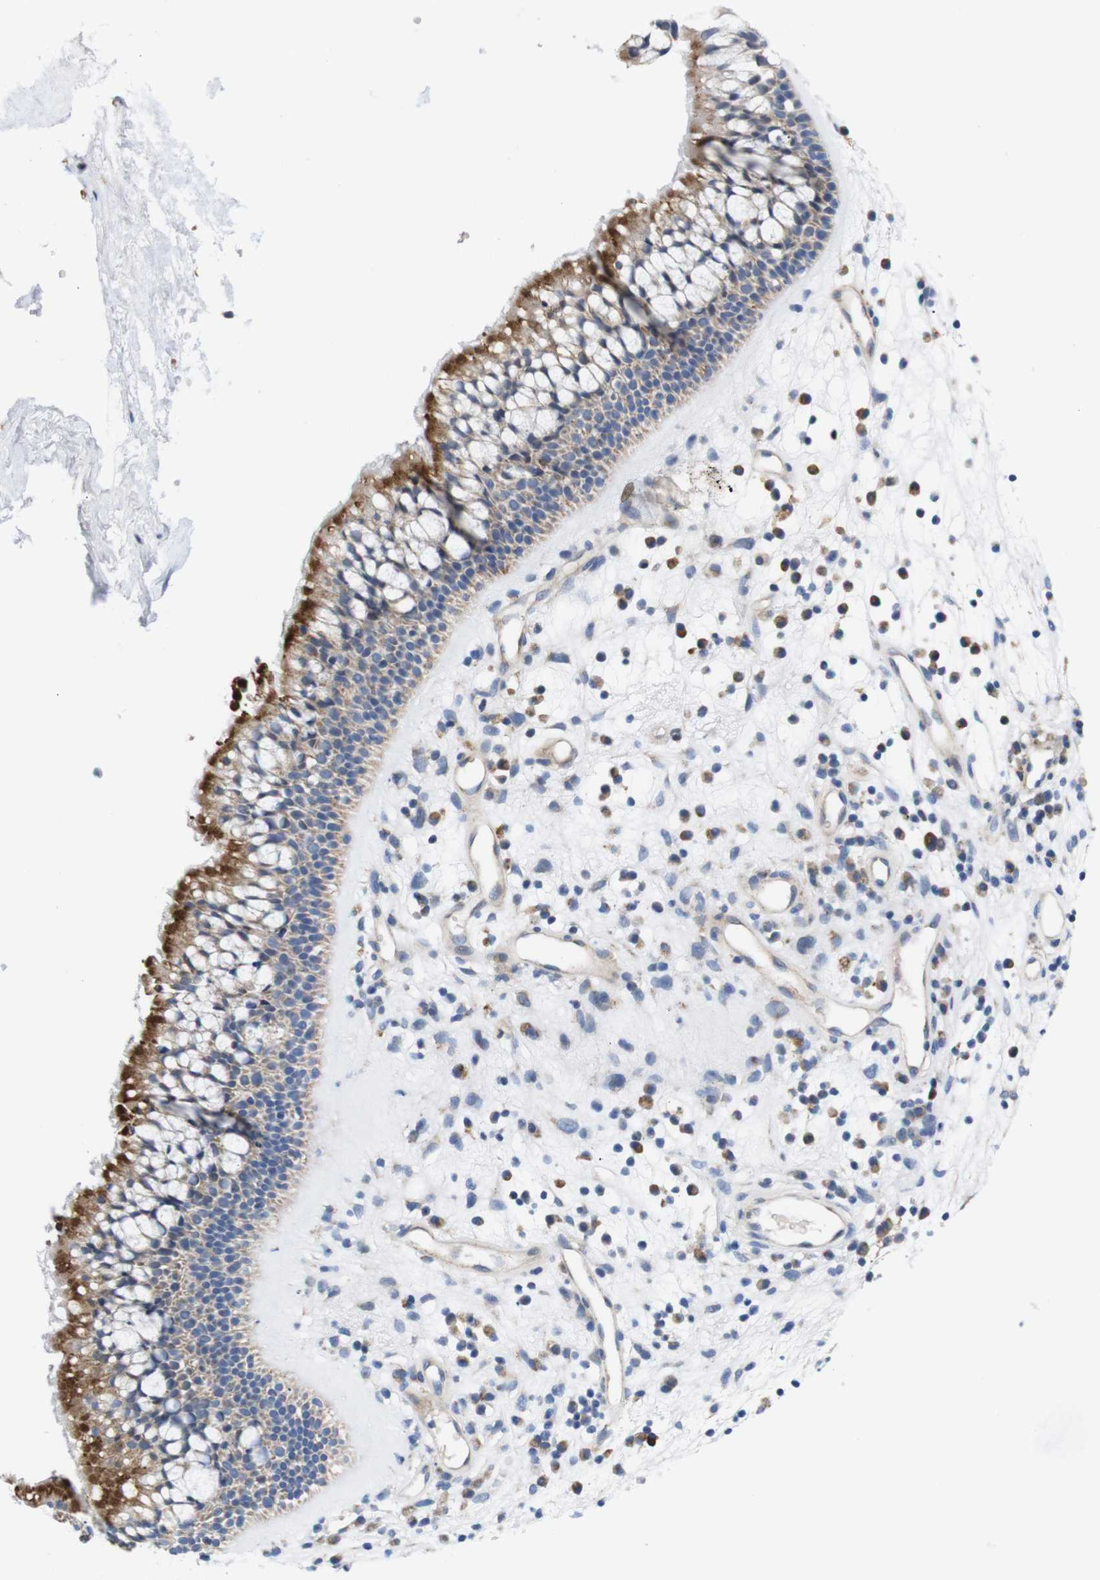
{"staining": {"intensity": "strong", "quantity": "<25%", "location": "cytoplasmic/membranous"}, "tissue": "nasopharynx", "cell_type": "Respiratory epithelial cells", "image_type": "normal", "snomed": [{"axis": "morphology", "description": "Normal tissue, NOS"}, {"axis": "morphology", "description": "Inflammation, NOS"}, {"axis": "topography", "description": "Nasopharynx"}], "caption": "Immunohistochemical staining of benign nasopharynx displays strong cytoplasmic/membranous protein expression in about <25% of respiratory epithelial cells. Using DAB (3,3'-diaminobenzidine) (brown) and hematoxylin (blue) stains, captured at high magnification using brightfield microscopy.", "gene": "LRRC55", "patient": {"sex": "male", "age": 48}}